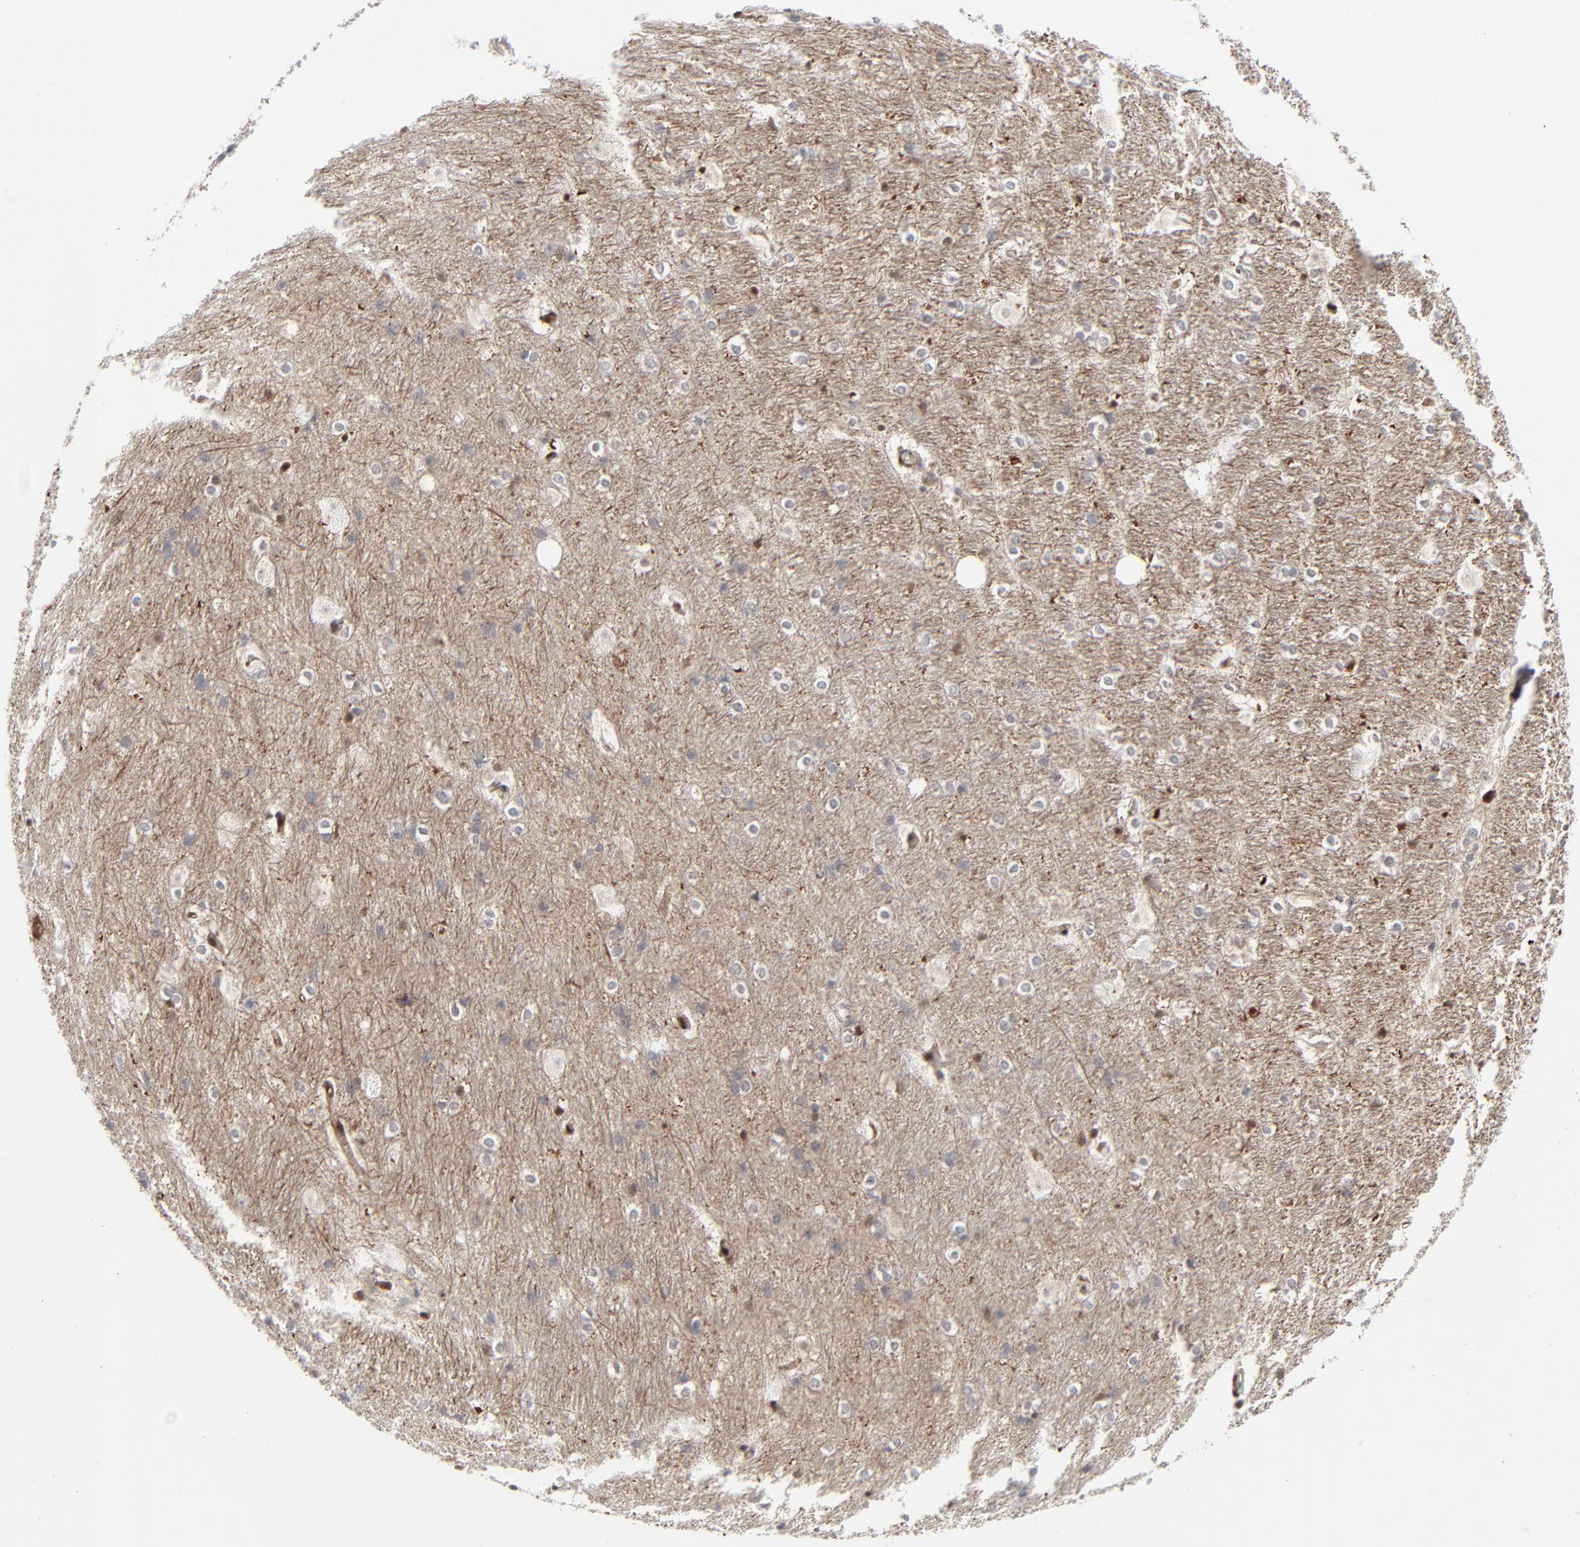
{"staining": {"intensity": "weak", "quantity": "25%-75%", "location": "cytoplasmic/membranous"}, "tissue": "hippocampus", "cell_type": "Glial cells", "image_type": "normal", "snomed": [{"axis": "morphology", "description": "Normal tissue, NOS"}, {"axis": "topography", "description": "Hippocampus"}], "caption": "About 25%-75% of glial cells in unremarkable human hippocampus reveal weak cytoplasmic/membranous protein expression as visualized by brown immunohistochemical staining.", "gene": "AKT1", "patient": {"sex": "female", "age": 19}}